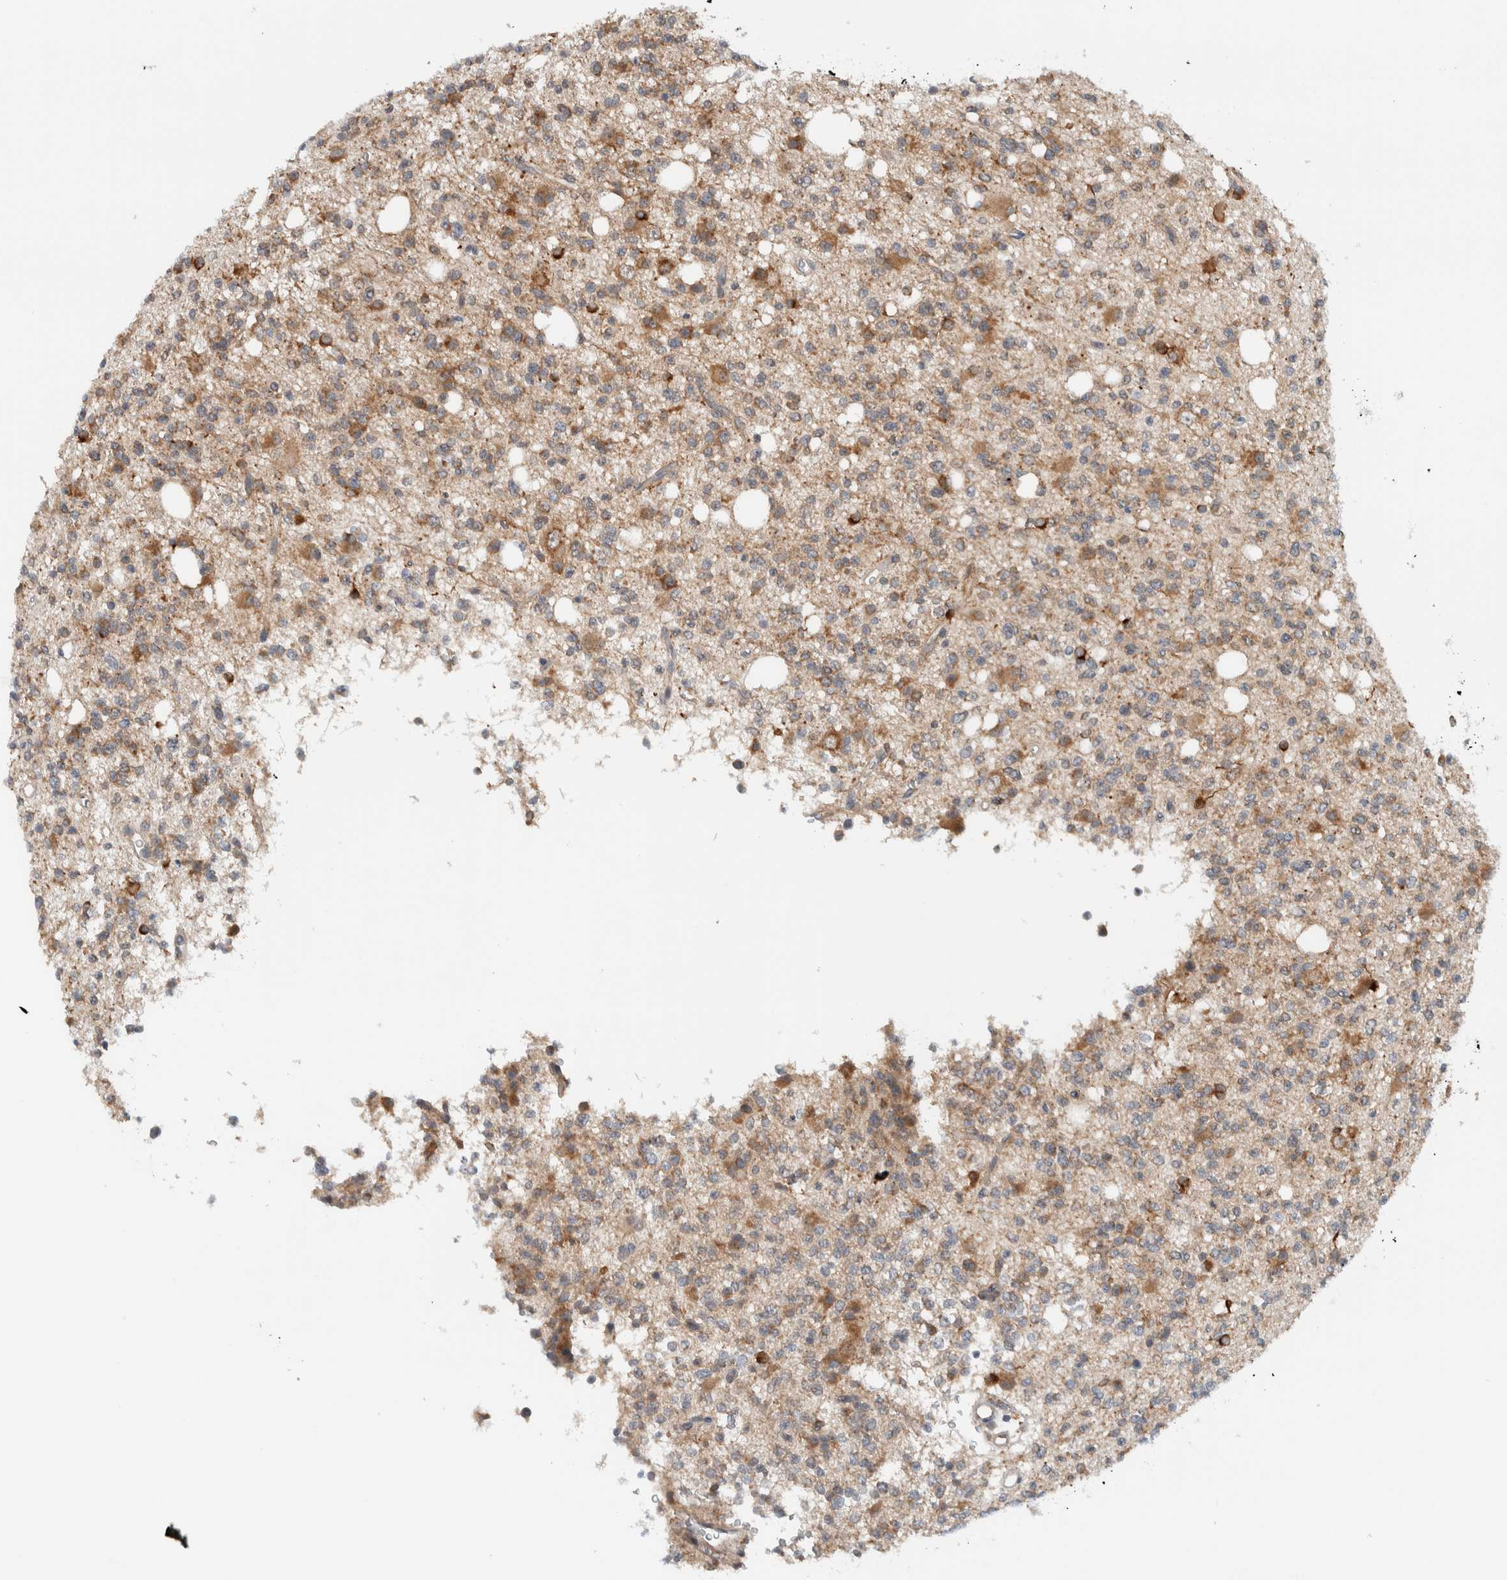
{"staining": {"intensity": "moderate", "quantity": ">75%", "location": "cytoplasmic/membranous"}, "tissue": "glioma", "cell_type": "Tumor cells", "image_type": "cancer", "snomed": [{"axis": "morphology", "description": "Glioma, malignant, High grade"}, {"axis": "topography", "description": "Brain"}], "caption": "High-grade glioma (malignant) stained with DAB (3,3'-diaminobenzidine) immunohistochemistry displays medium levels of moderate cytoplasmic/membranous positivity in about >75% of tumor cells. The protein of interest is stained brown, and the nuclei are stained in blue (DAB IHC with brightfield microscopy, high magnification).", "gene": "RERE", "patient": {"sex": "female", "age": 62}}